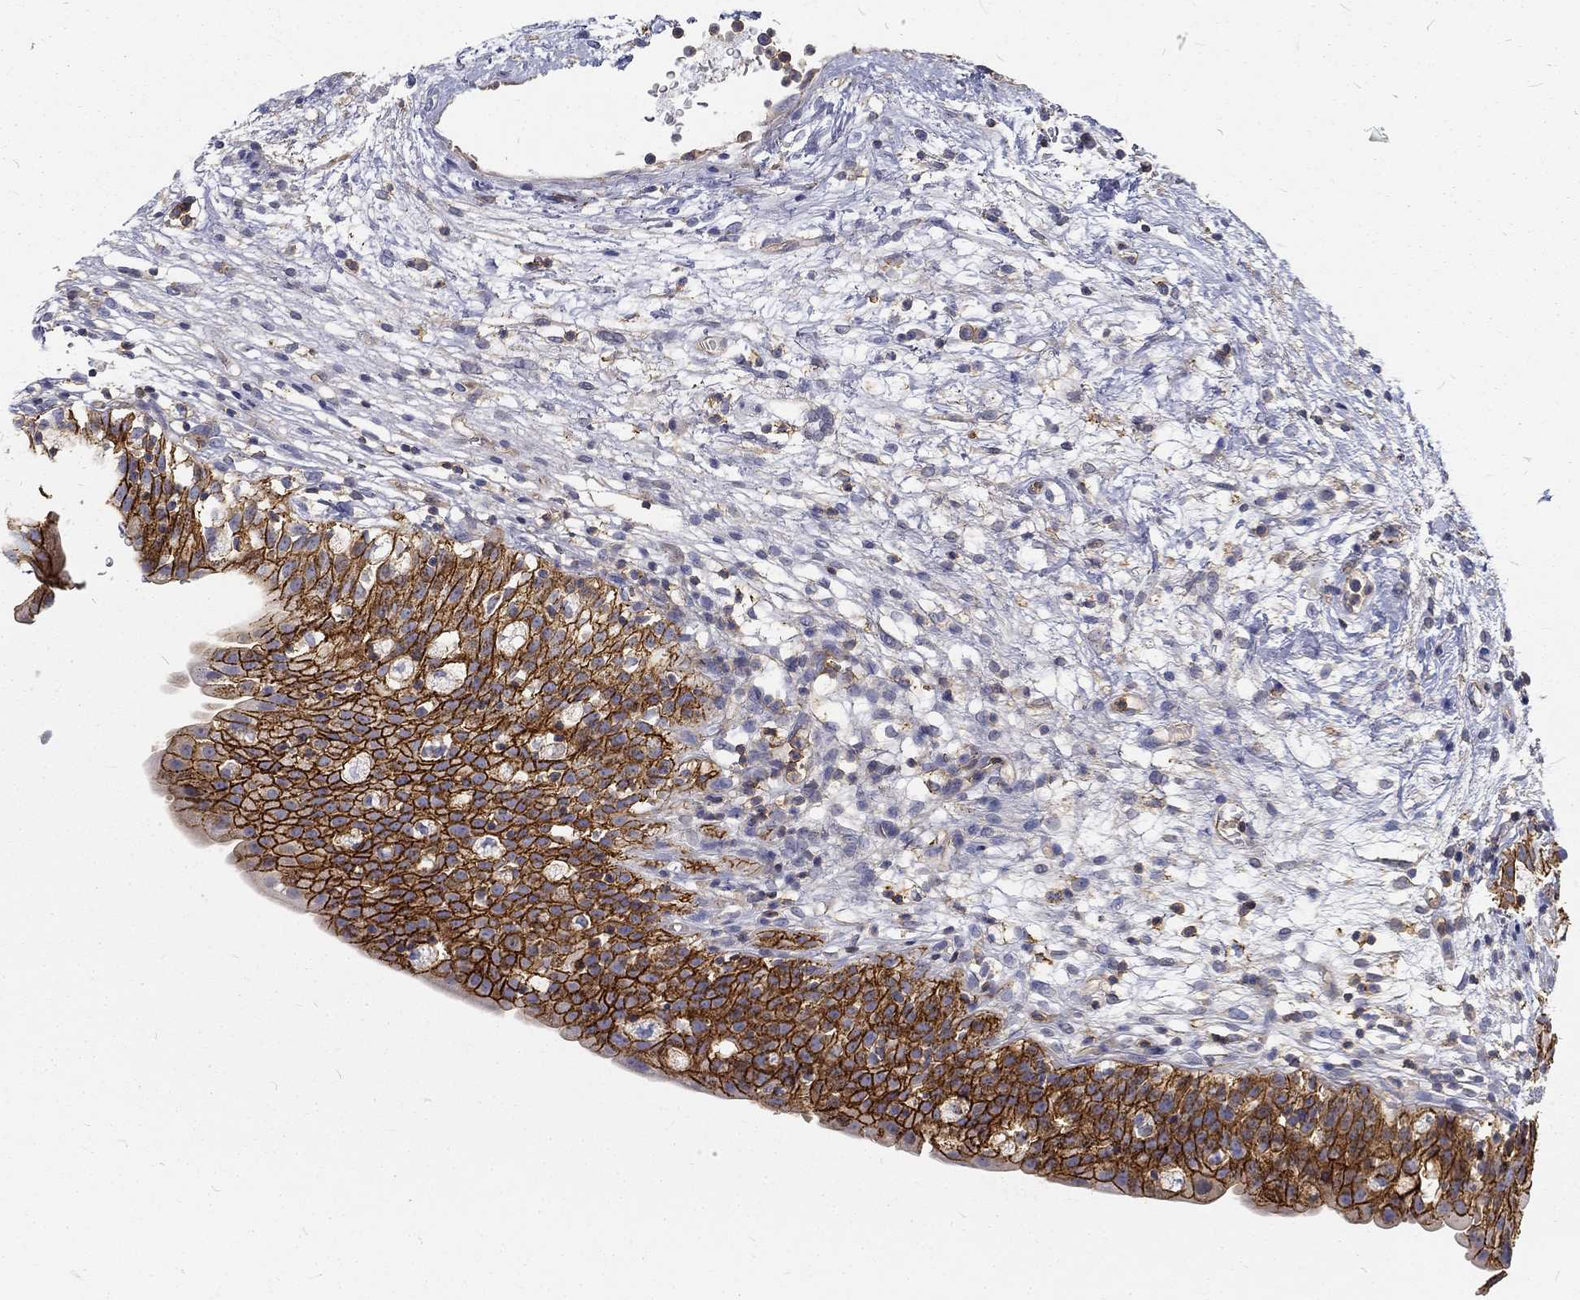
{"staining": {"intensity": "strong", "quantity": ">75%", "location": "cytoplasmic/membranous"}, "tissue": "urinary bladder", "cell_type": "Urothelial cells", "image_type": "normal", "snomed": [{"axis": "morphology", "description": "Normal tissue, NOS"}, {"axis": "topography", "description": "Urinary bladder"}], "caption": "Immunohistochemical staining of normal urinary bladder displays >75% levels of strong cytoplasmic/membranous protein positivity in approximately >75% of urothelial cells.", "gene": "MTMR11", "patient": {"sex": "male", "age": 76}}